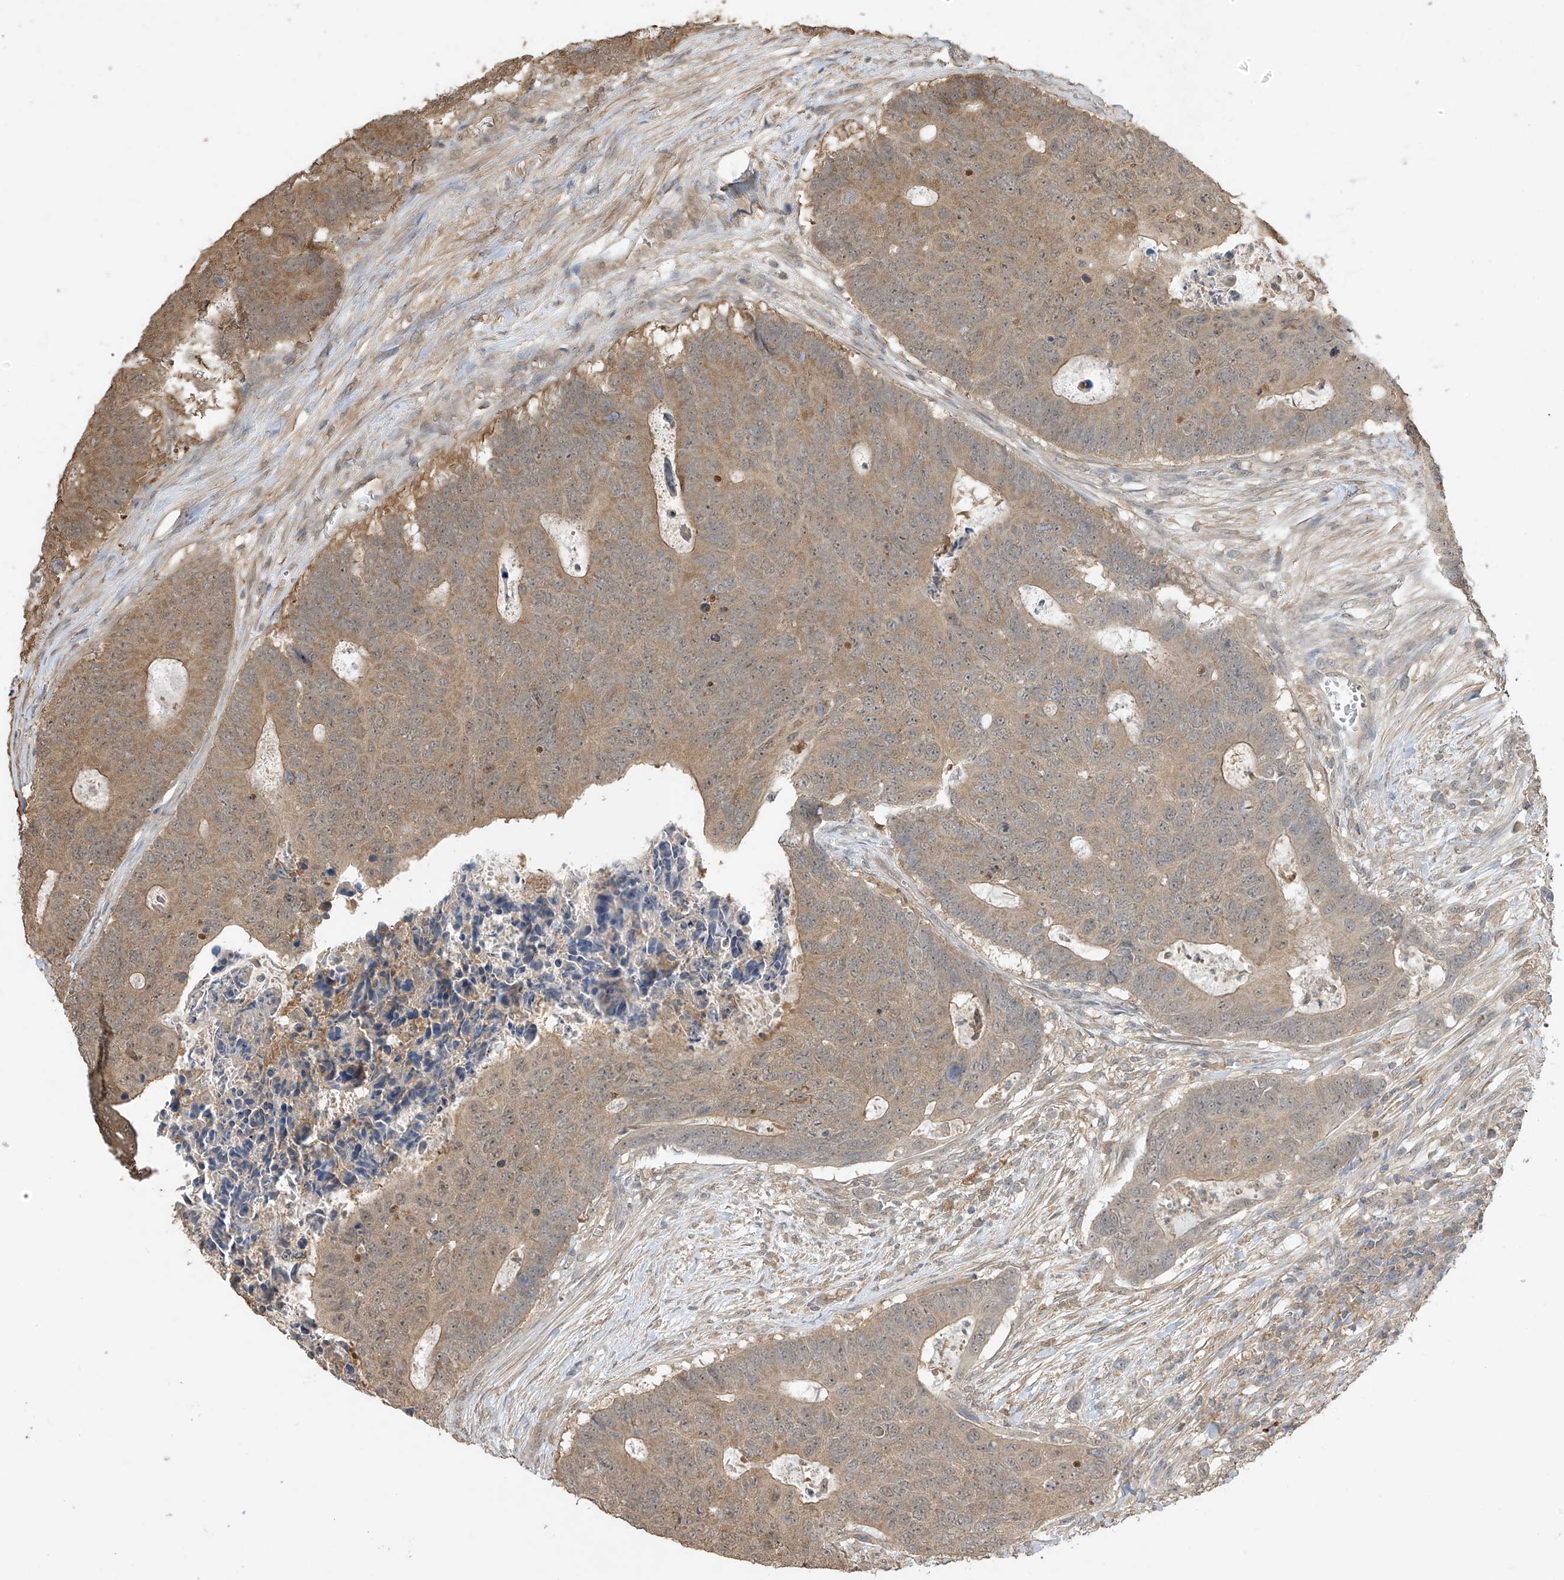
{"staining": {"intensity": "moderate", "quantity": ">75%", "location": "cytoplasmic/membranous"}, "tissue": "colorectal cancer", "cell_type": "Tumor cells", "image_type": "cancer", "snomed": [{"axis": "morphology", "description": "Adenocarcinoma, NOS"}, {"axis": "topography", "description": "Colon"}], "caption": "Adenocarcinoma (colorectal) was stained to show a protein in brown. There is medium levels of moderate cytoplasmic/membranous expression in approximately >75% of tumor cells. (Stains: DAB (3,3'-diaminobenzidine) in brown, nuclei in blue, Microscopy: brightfield microscopy at high magnification).", "gene": "SLFN14", "patient": {"sex": "male", "age": 87}}